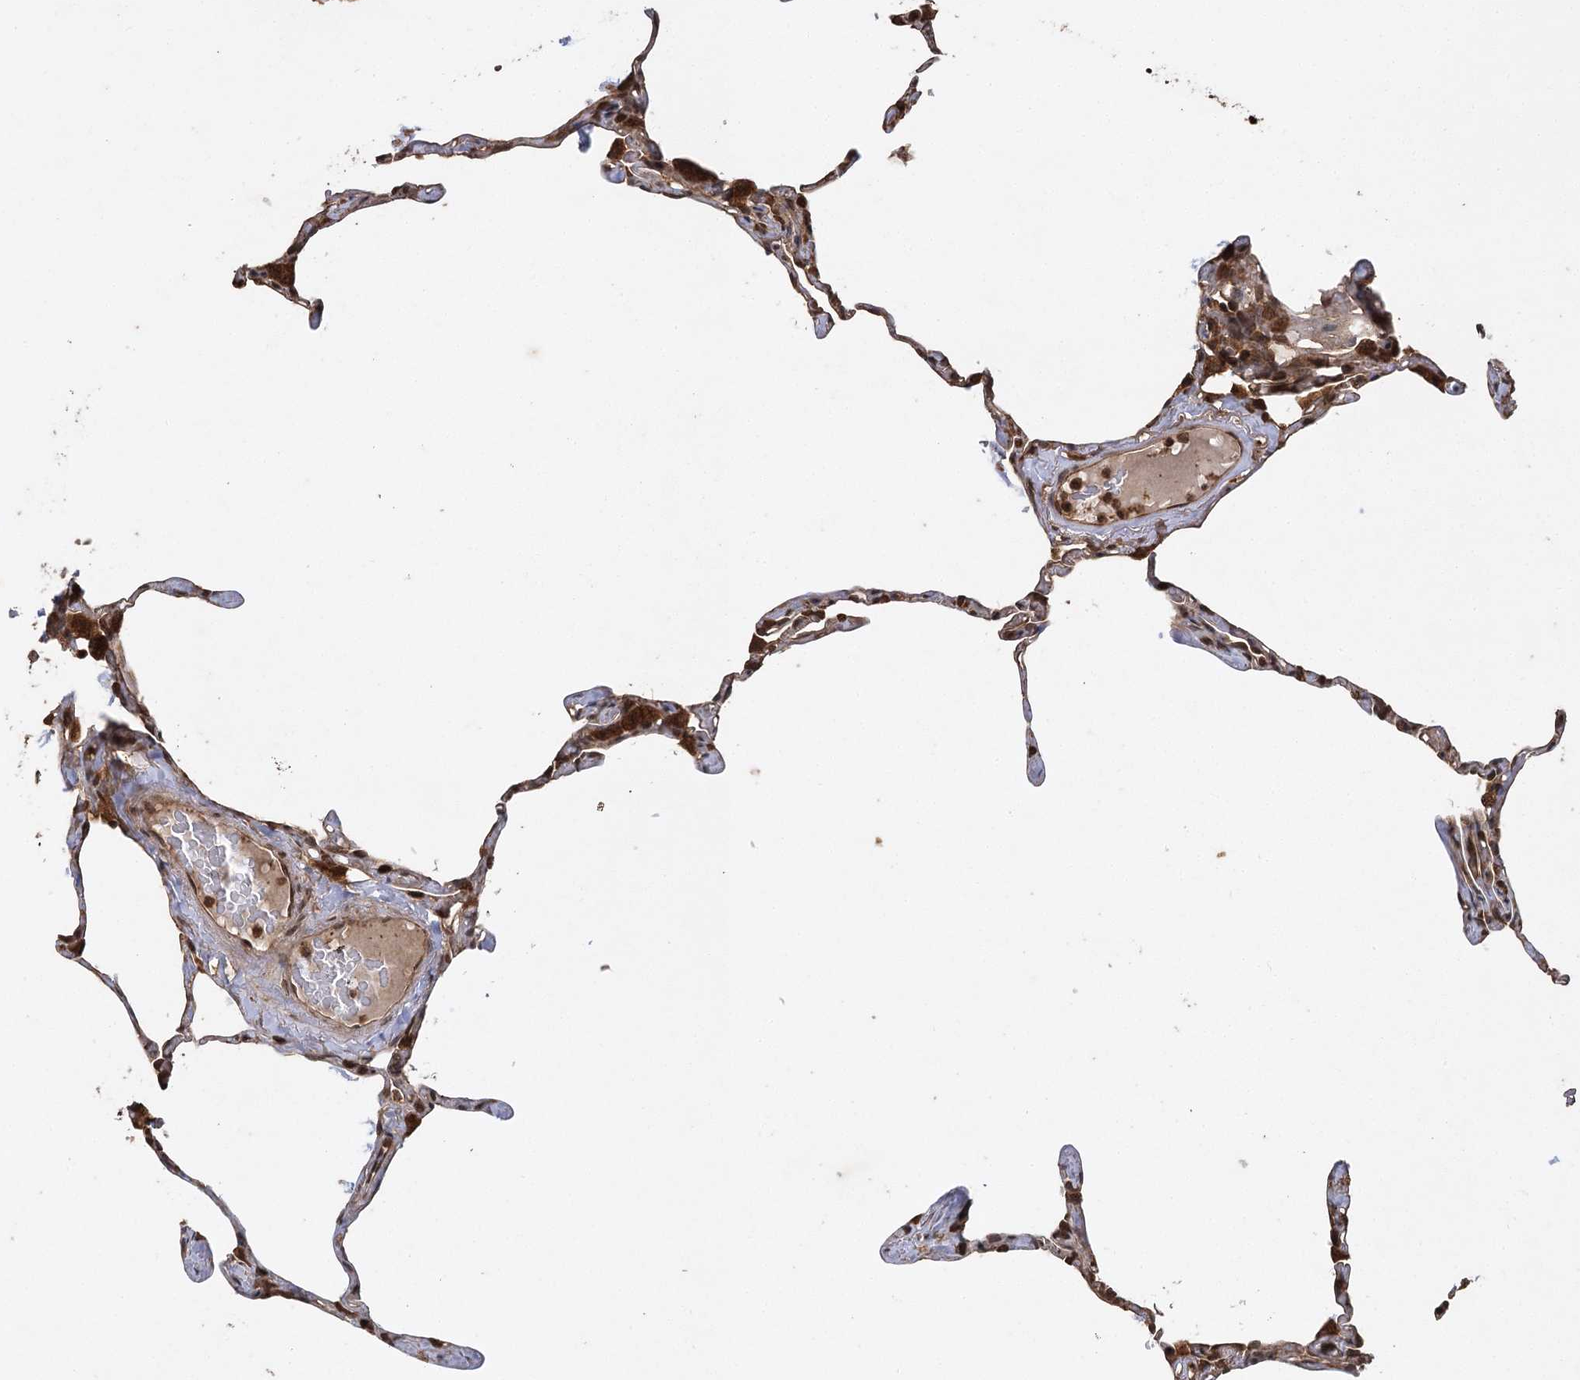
{"staining": {"intensity": "strong", "quantity": "25%-75%", "location": "cytoplasmic/membranous,nuclear"}, "tissue": "lung", "cell_type": "Alveolar cells", "image_type": "normal", "snomed": [{"axis": "morphology", "description": "Normal tissue, NOS"}, {"axis": "topography", "description": "Lung"}], "caption": "Lung stained with DAB (3,3'-diaminobenzidine) IHC displays high levels of strong cytoplasmic/membranous,nuclear staining in approximately 25%-75% of alveolar cells. (IHC, brightfield microscopy, high magnification).", "gene": "IL11RA", "patient": {"sex": "male", "age": 65}}